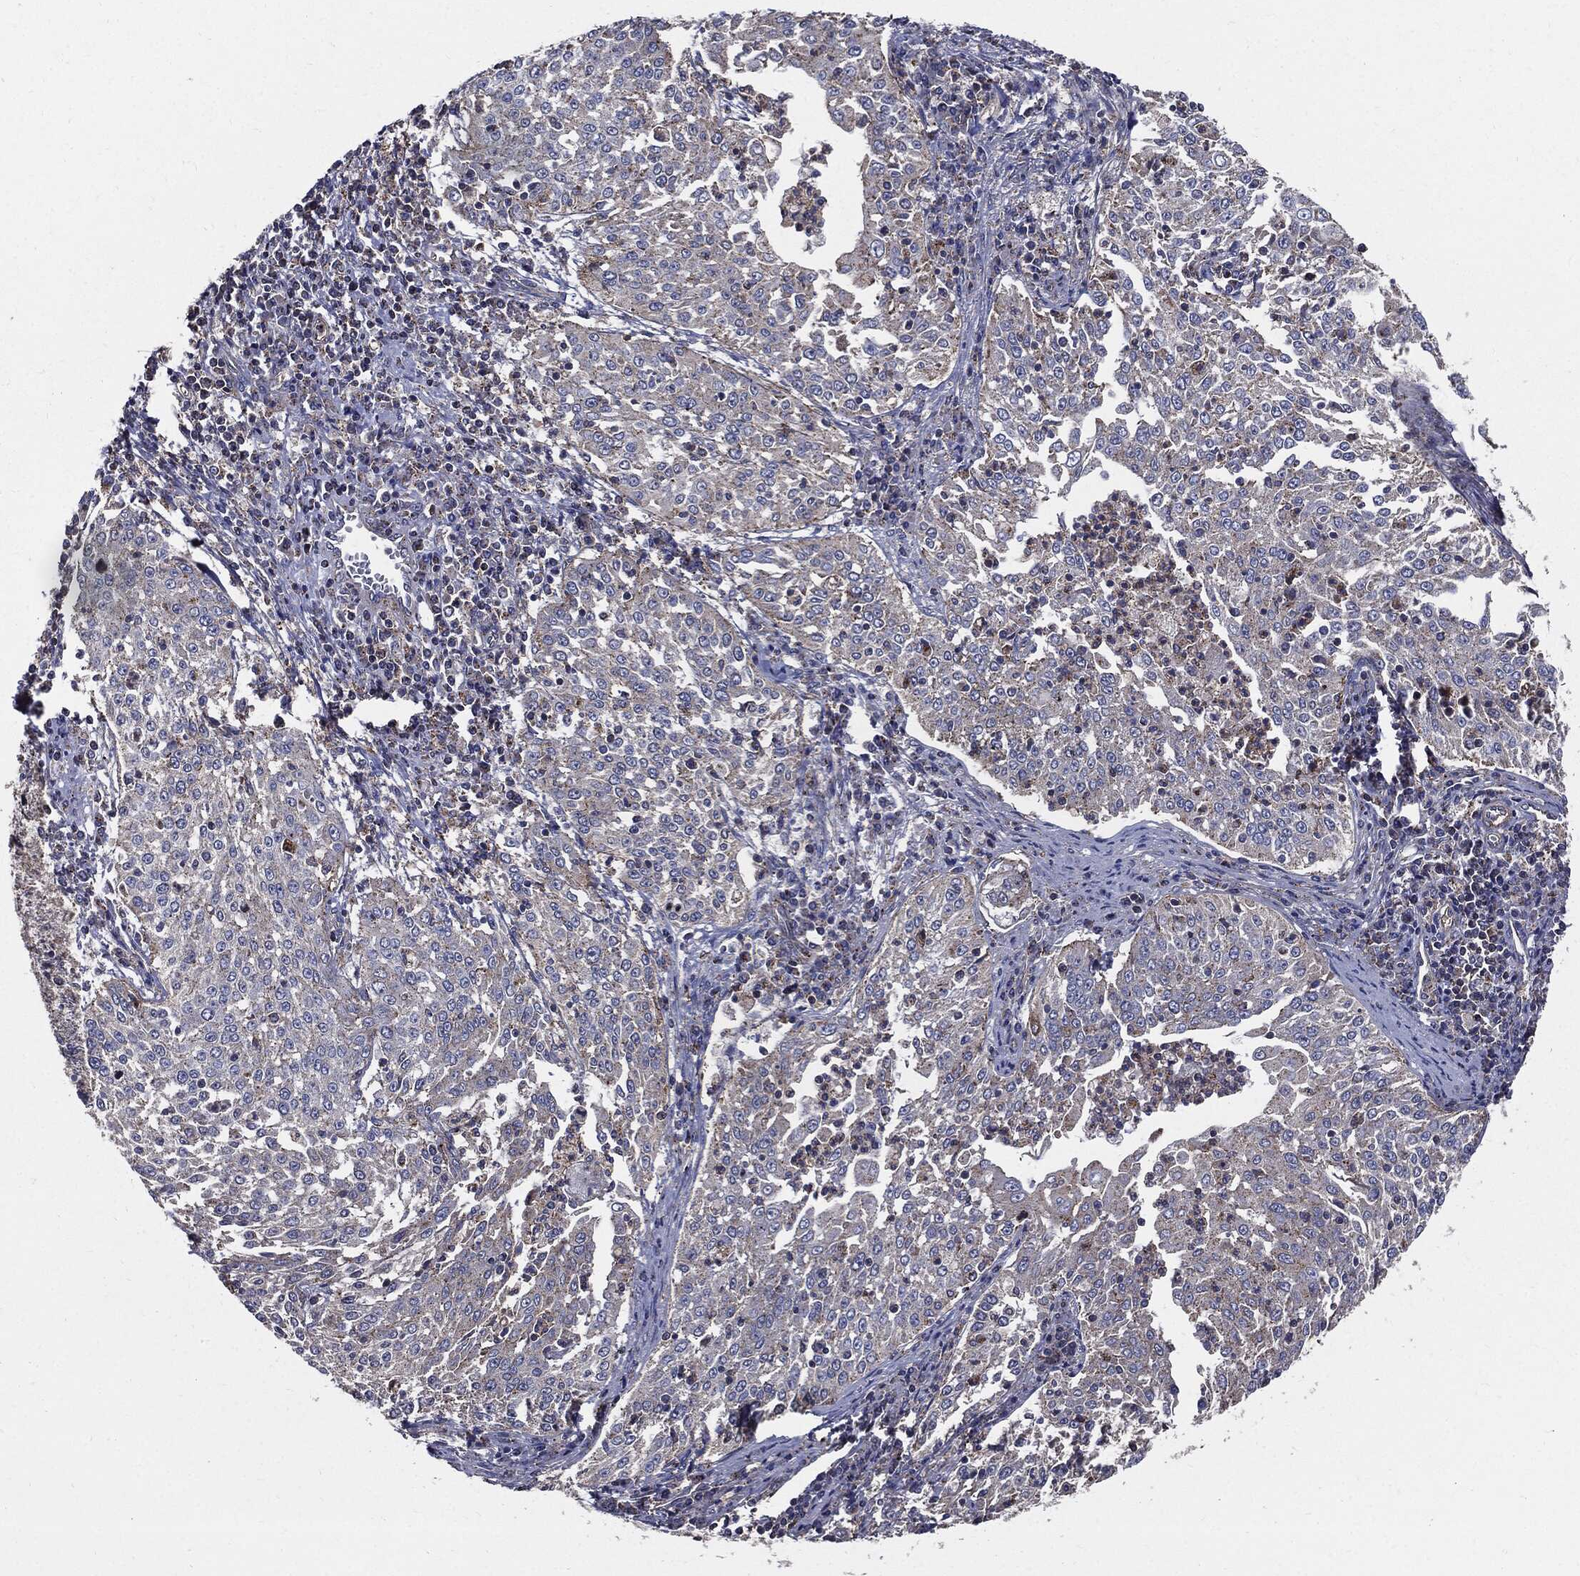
{"staining": {"intensity": "negative", "quantity": "none", "location": "none"}, "tissue": "cervical cancer", "cell_type": "Tumor cells", "image_type": "cancer", "snomed": [{"axis": "morphology", "description": "Squamous cell carcinoma, NOS"}, {"axis": "topography", "description": "Cervix"}], "caption": "Immunohistochemistry photomicrograph of human cervical cancer (squamous cell carcinoma) stained for a protein (brown), which demonstrates no staining in tumor cells. The staining was performed using DAB (3,3'-diaminobenzidine) to visualize the protein expression in brown, while the nuclei were stained in blue with hematoxylin (Magnification: 20x).", "gene": "PDCD6IP", "patient": {"sex": "female", "age": 41}}